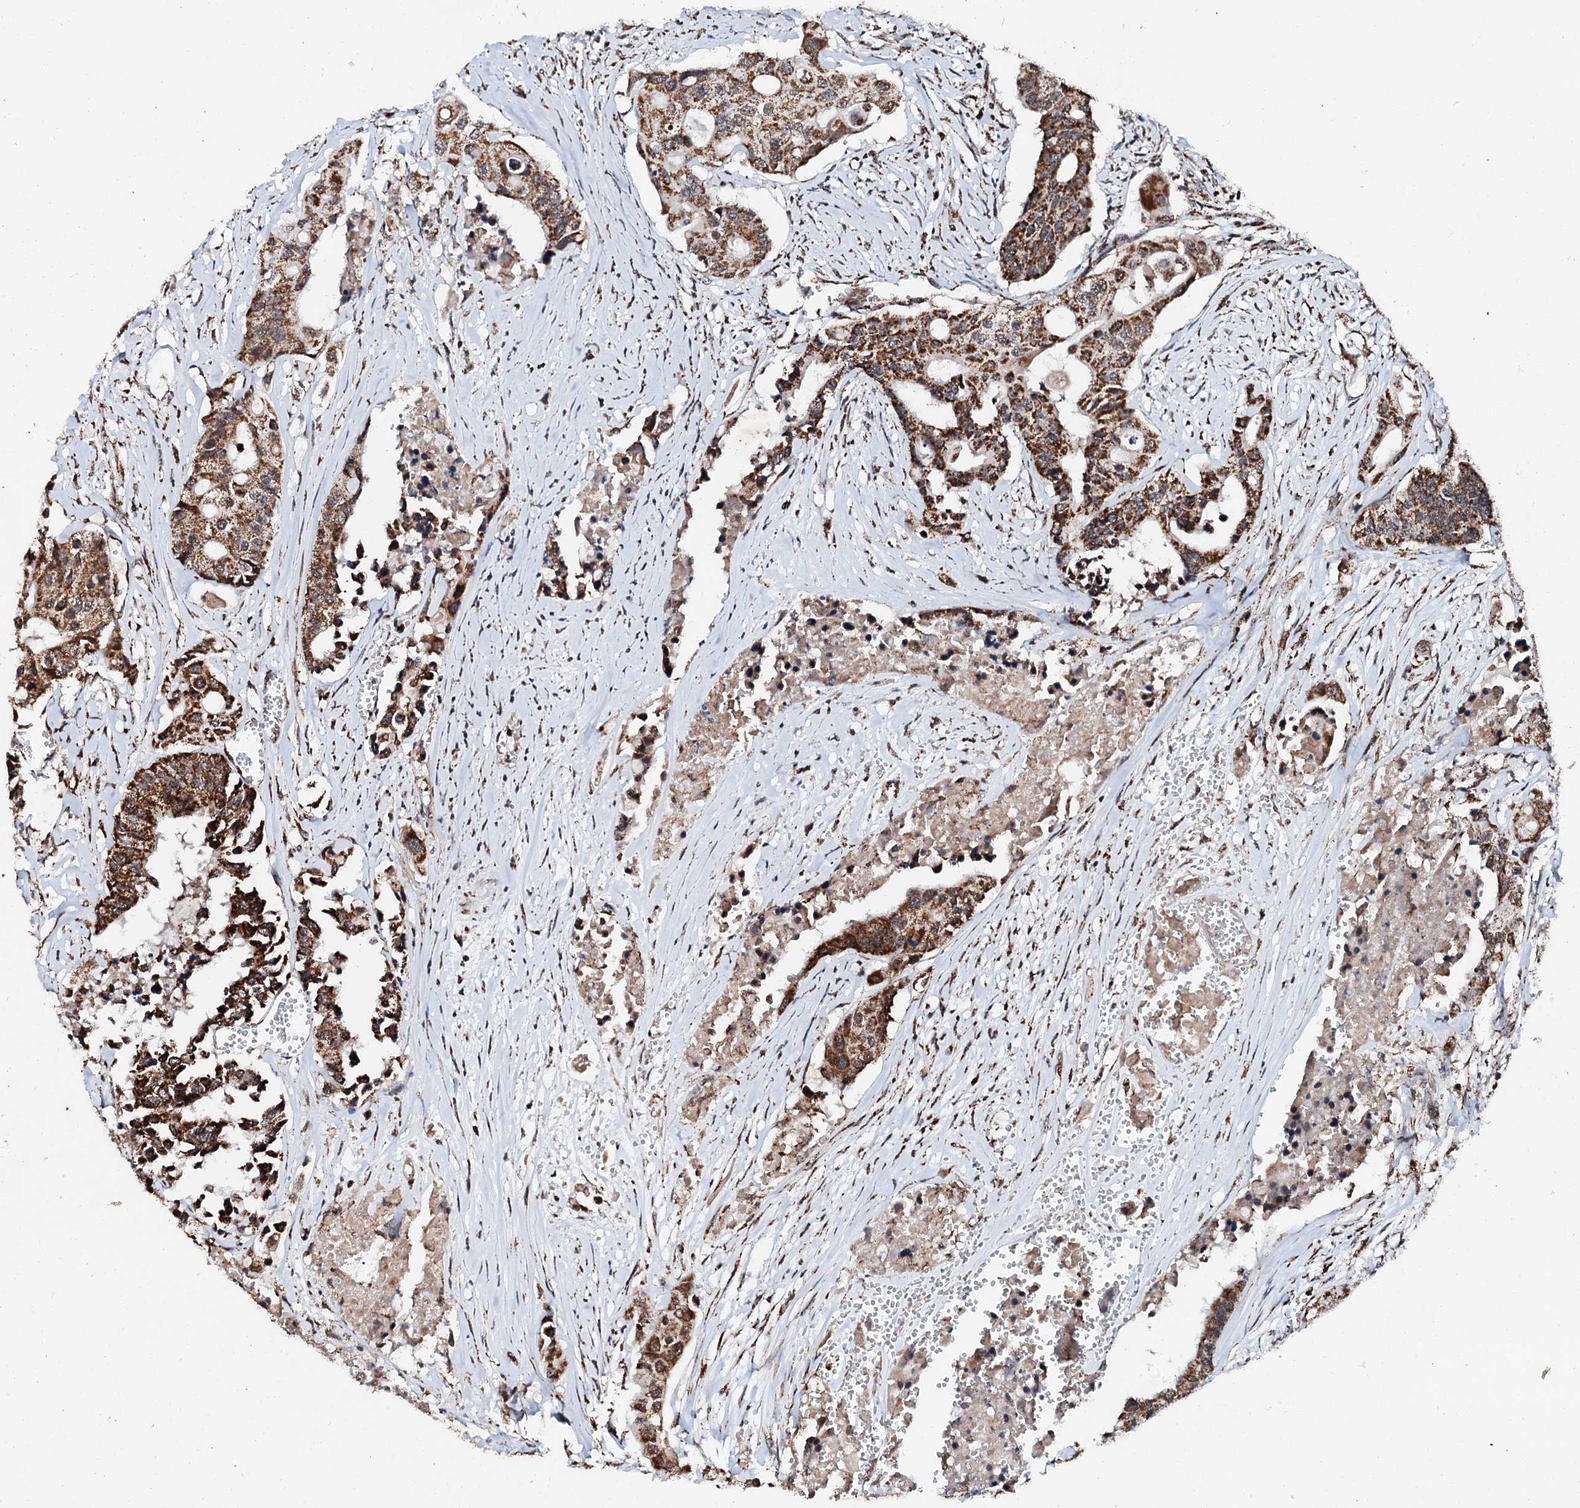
{"staining": {"intensity": "strong", "quantity": ">75%", "location": "cytoplasmic/membranous"}, "tissue": "colorectal cancer", "cell_type": "Tumor cells", "image_type": "cancer", "snomed": [{"axis": "morphology", "description": "Adenocarcinoma, NOS"}, {"axis": "topography", "description": "Colon"}], "caption": "Brown immunohistochemical staining in human colorectal cancer (adenocarcinoma) demonstrates strong cytoplasmic/membranous staining in about >75% of tumor cells.", "gene": "SECISBP2L", "patient": {"sex": "male", "age": 77}}